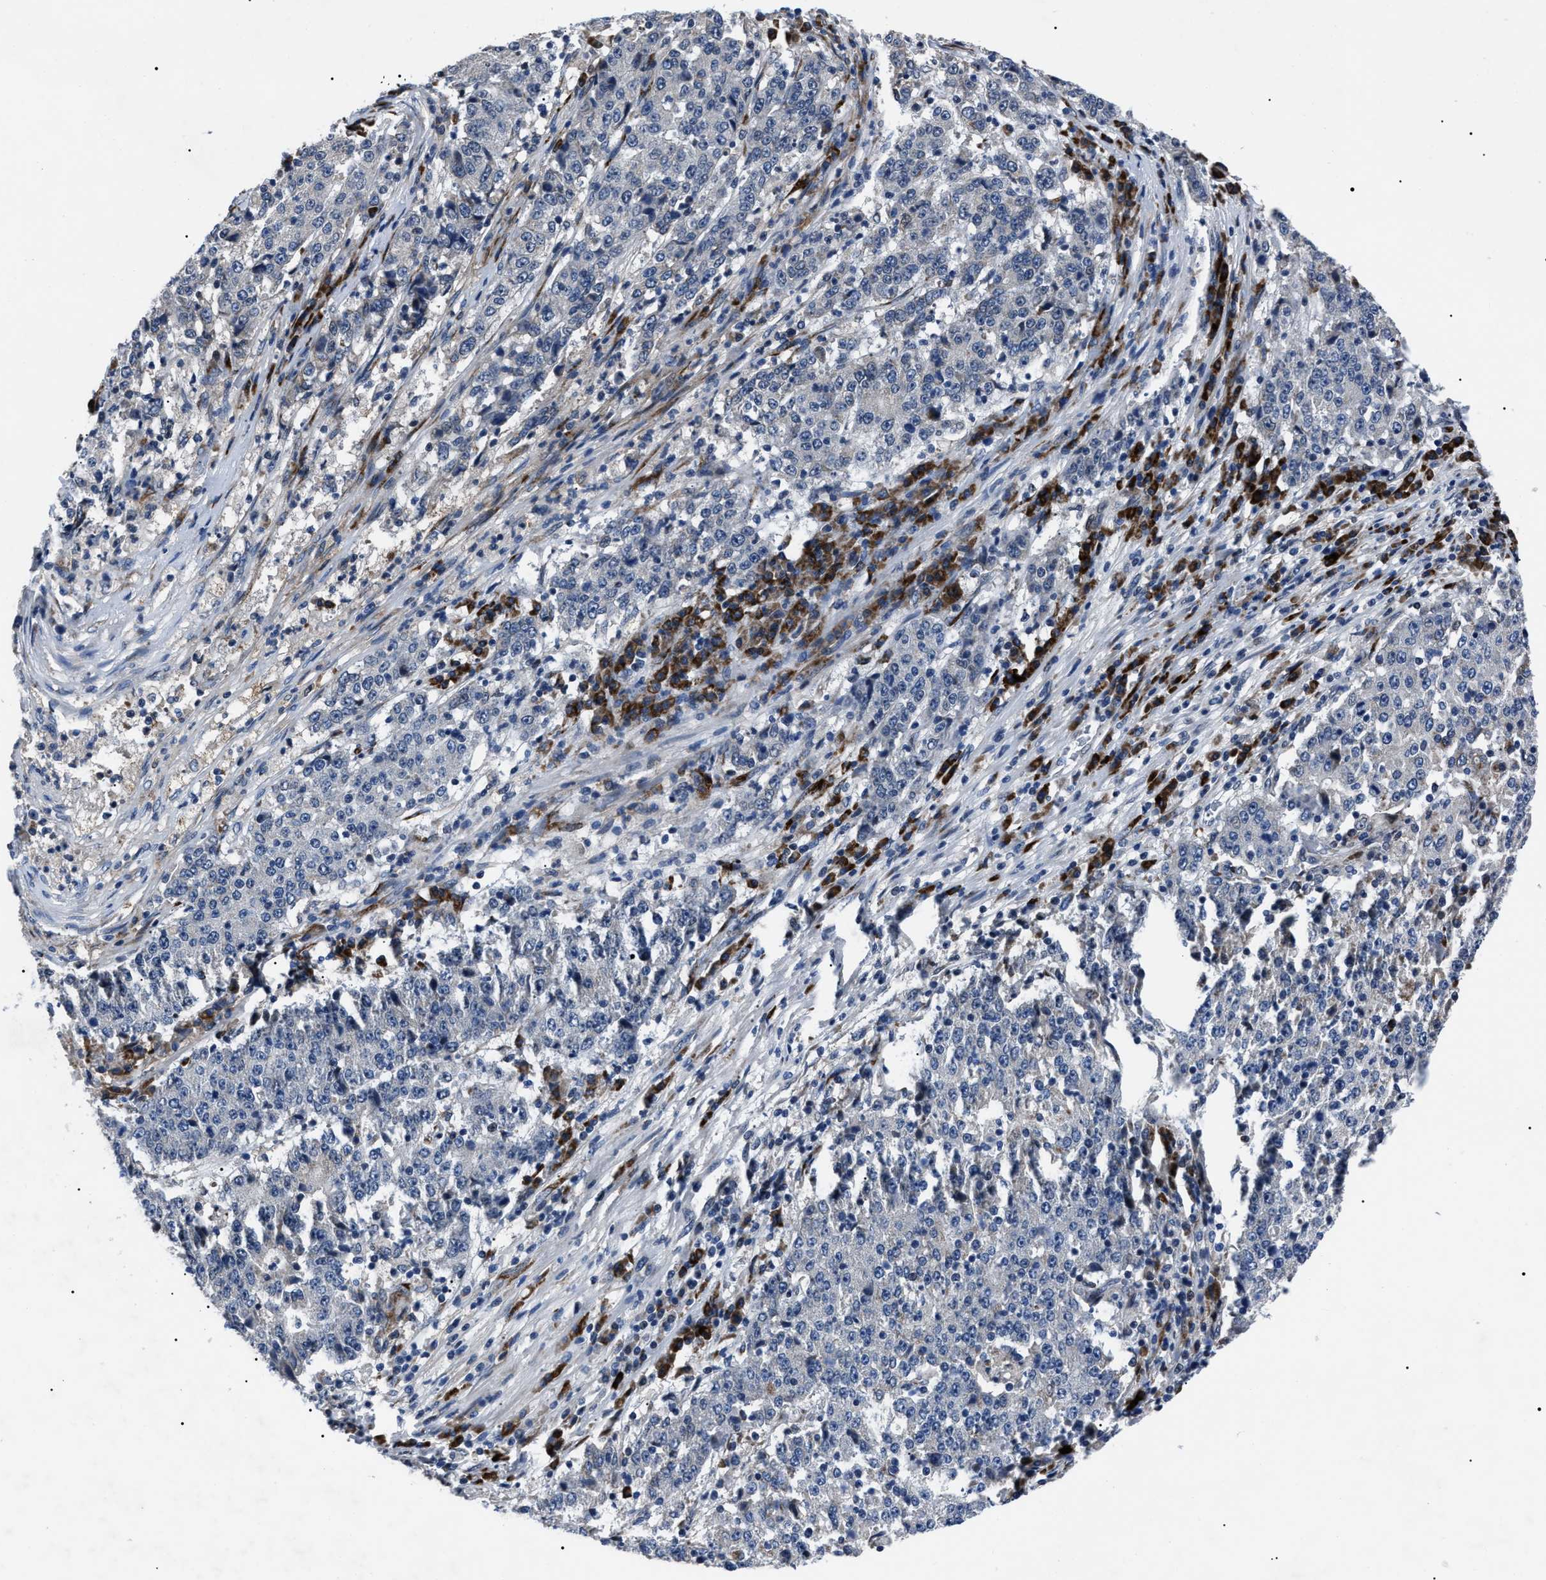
{"staining": {"intensity": "negative", "quantity": "none", "location": "none"}, "tissue": "stomach cancer", "cell_type": "Tumor cells", "image_type": "cancer", "snomed": [{"axis": "morphology", "description": "Adenocarcinoma, NOS"}, {"axis": "topography", "description": "Stomach"}], "caption": "The micrograph exhibits no staining of tumor cells in stomach cancer.", "gene": "LRRC14", "patient": {"sex": "male", "age": 59}}